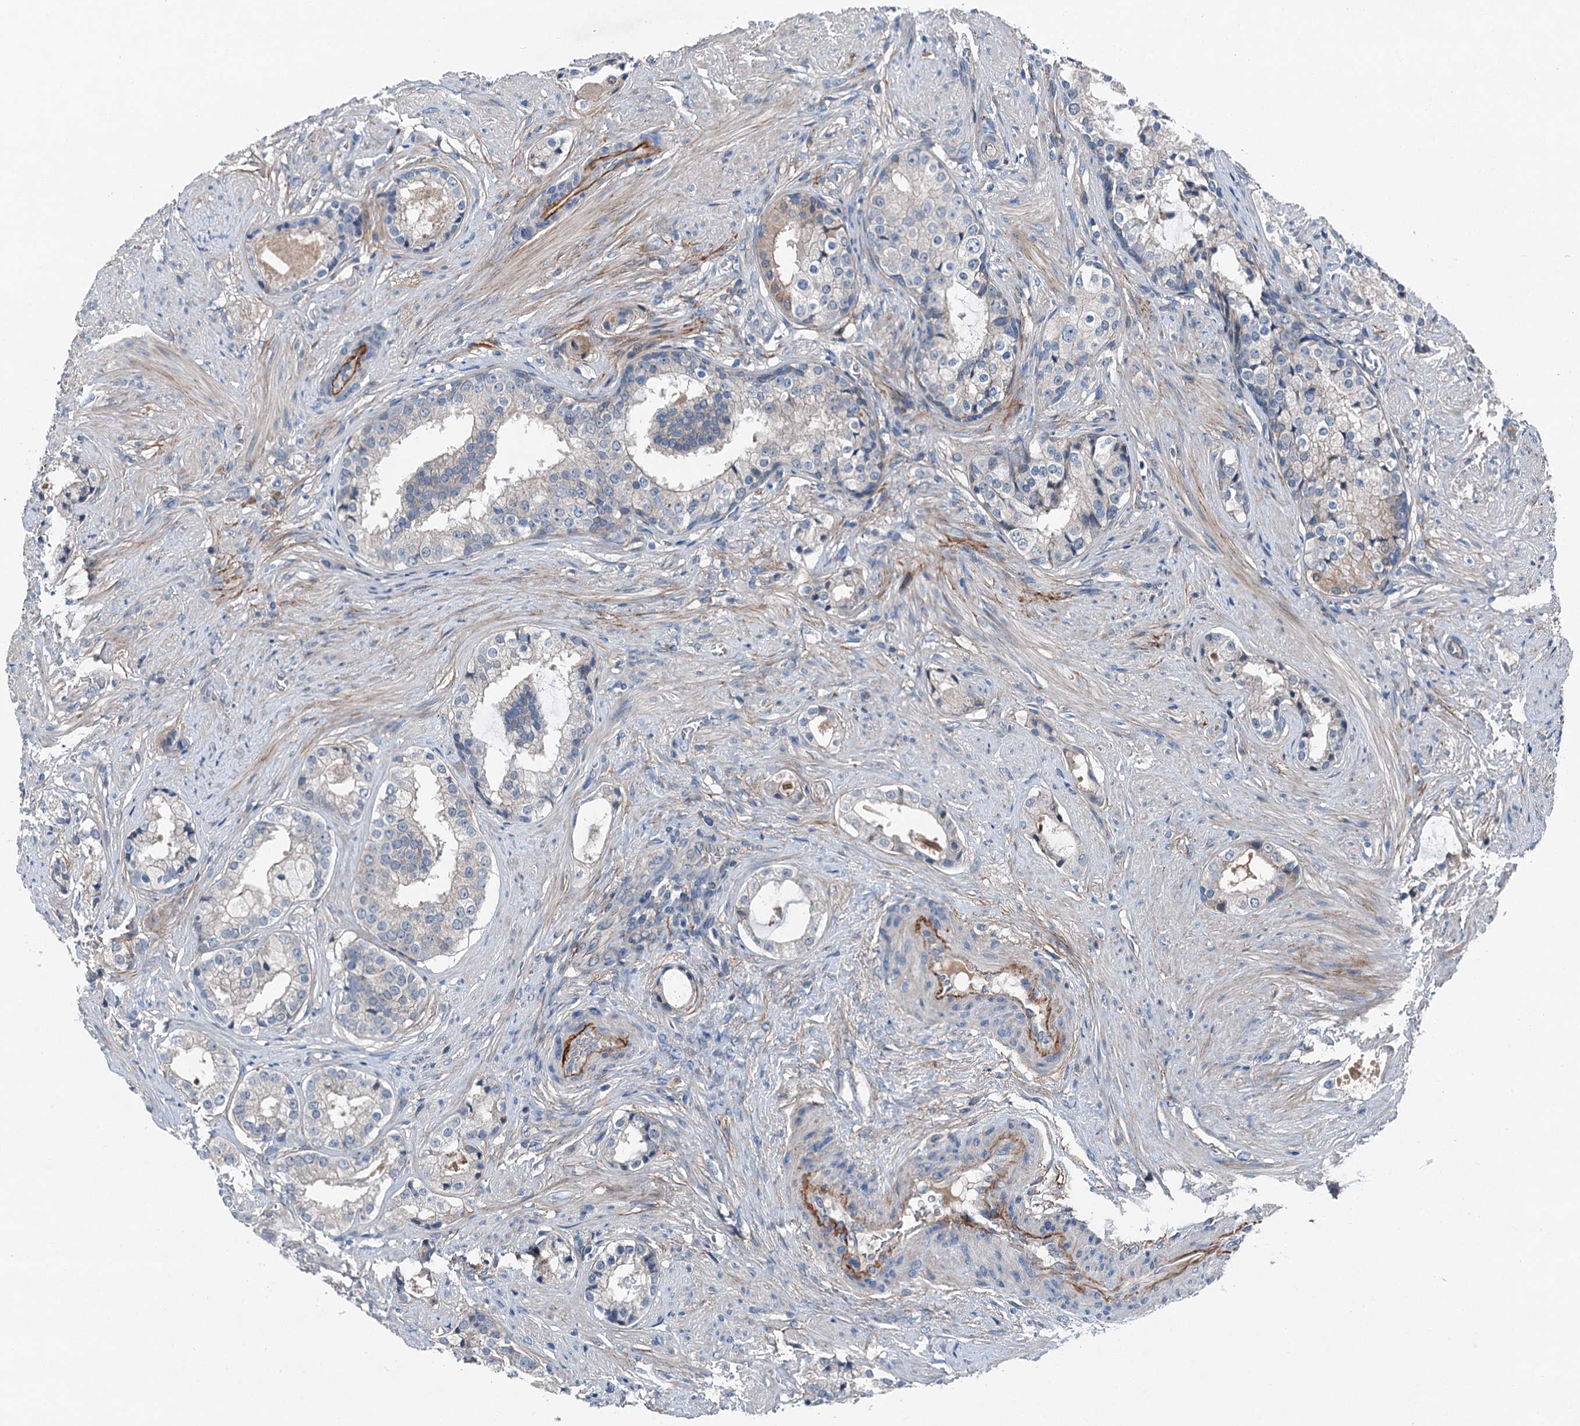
{"staining": {"intensity": "negative", "quantity": "none", "location": "none"}, "tissue": "prostate cancer", "cell_type": "Tumor cells", "image_type": "cancer", "snomed": [{"axis": "morphology", "description": "Adenocarcinoma, High grade"}, {"axis": "topography", "description": "Prostate"}], "caption": "Human prostate cancer (adenocarcinoma (high-grade)) stained for a protein using IHC exhibits no expression in tumor cells.", "gene": "SLC2A10", "patient": {"sex": "male", "age": 58}}